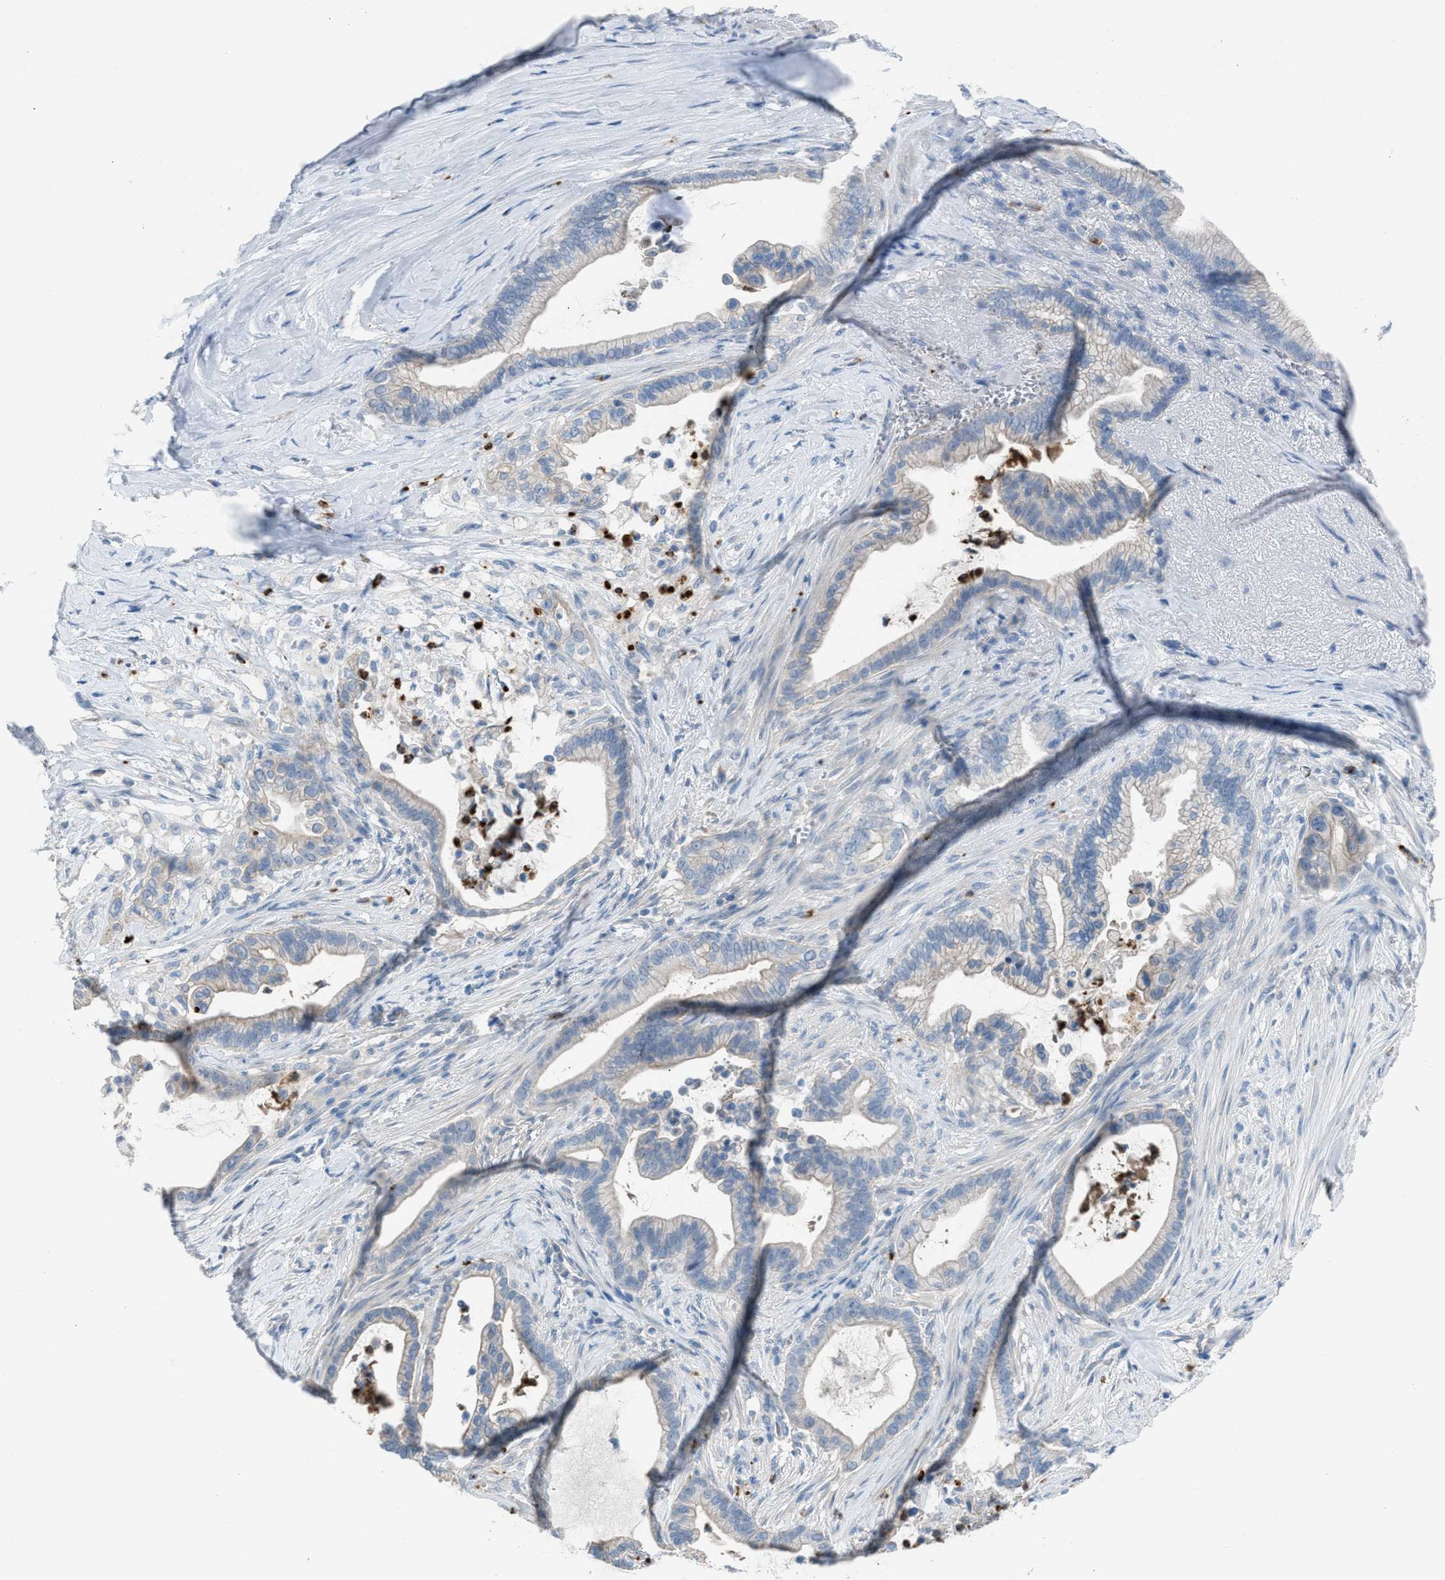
{"staining": {"intensity": "negative", "quantity": "none", "location": "none"}, "tissue": "pancreatic cancer", "cell_type": "Tumor cells", "image_type": "cancer", "snomed": [{"axis": "morphology", "description": "Adenocarcinoma, NOS"}, {"axis": "topography", "description": "Pancreas"}], "caption": "This is a image of immunohistochemistry (IHC) staining of pancreatic cancer (adenocarcinoma), which shows no positivity in tumor cells. The staining is performed using DAB (3,3'-diaminobenzidine) brown chromogen with nuclei counter-stained in using hematoxylin.", "gene": "CFAP77", "patient": {"sex": "male", "age": 69}}